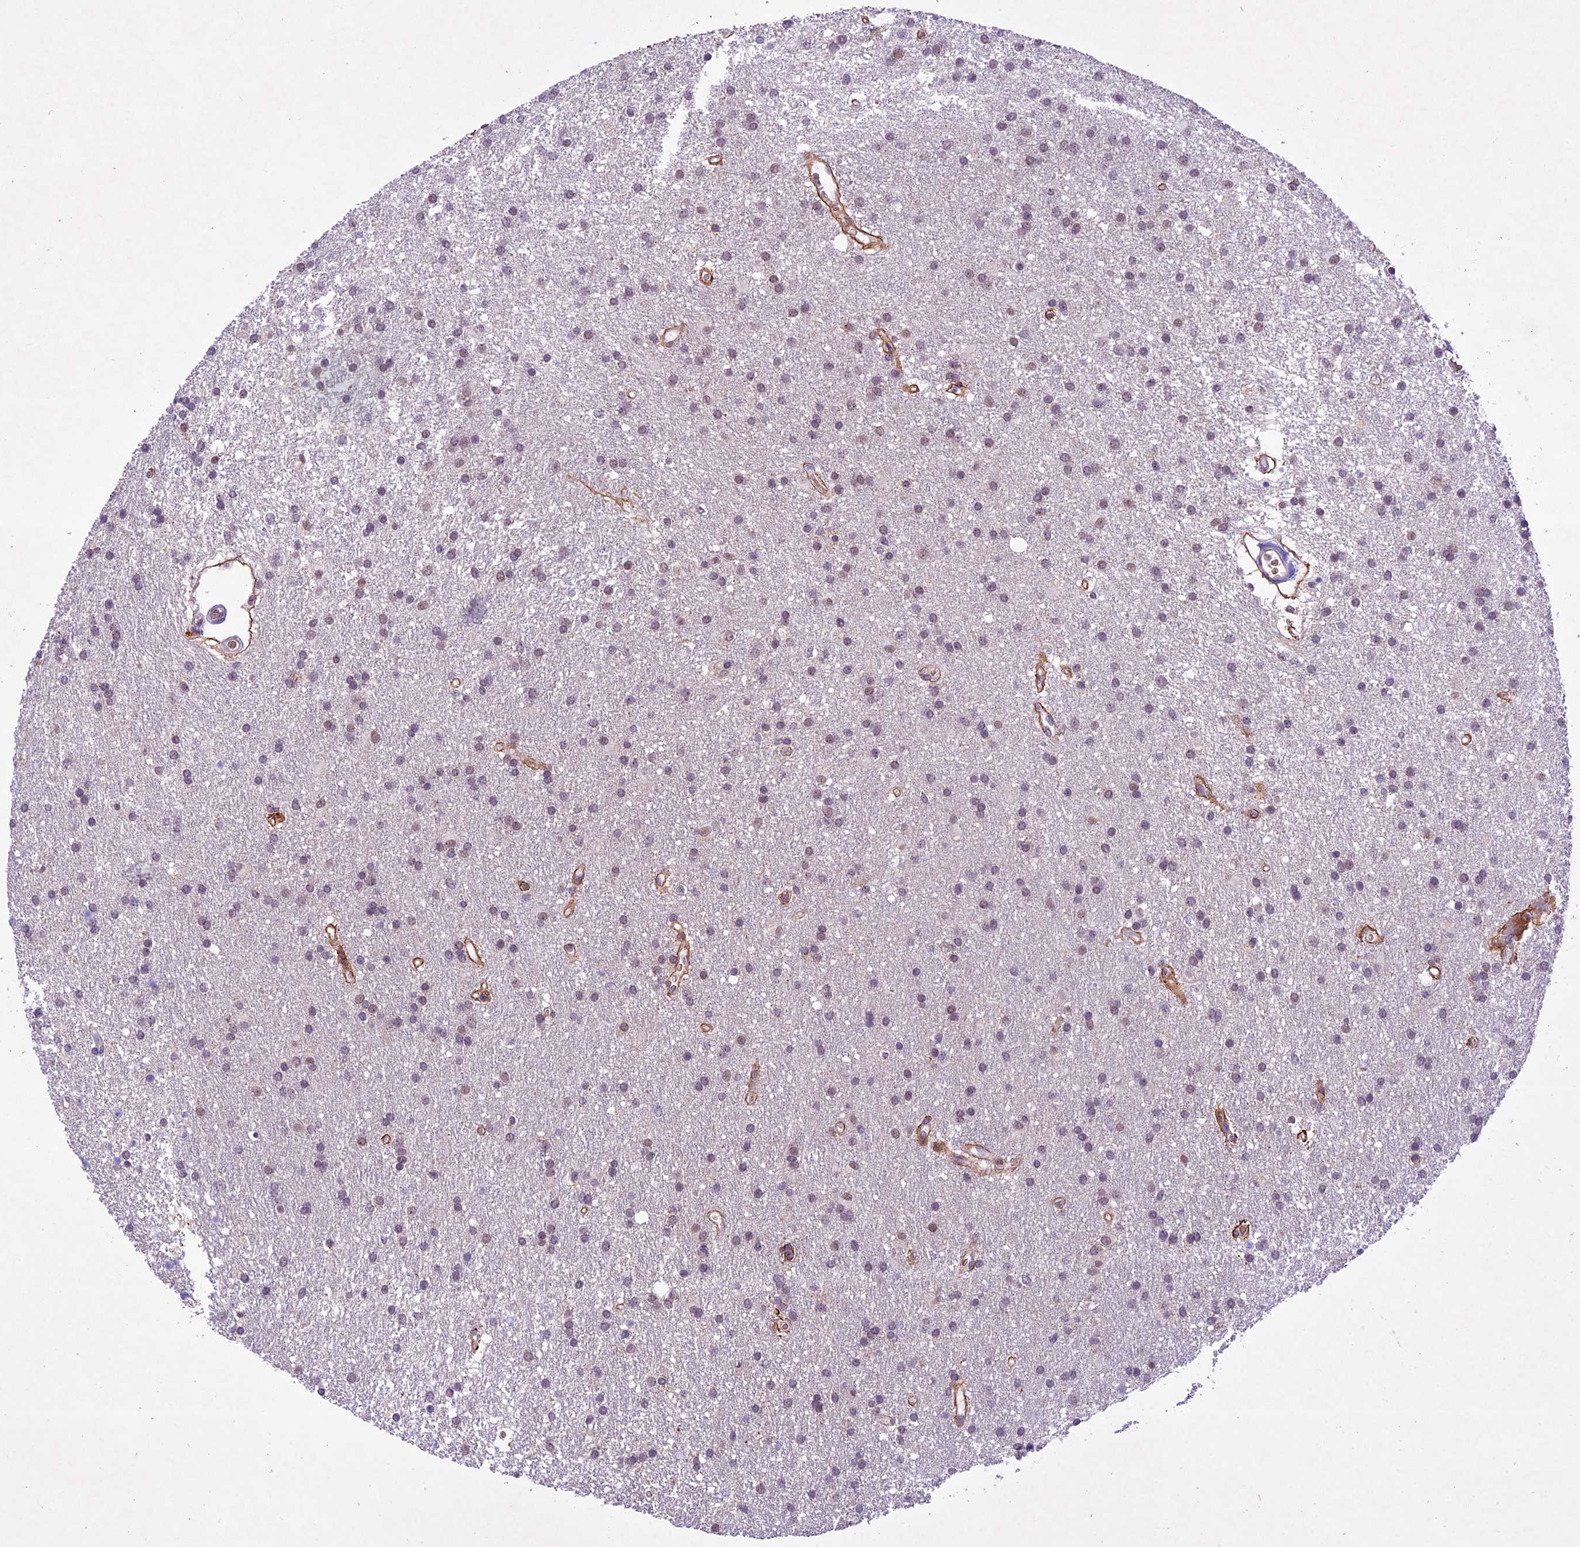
{"staining": {"intensity": "negative", "quantity": "none", "location": "none"}, "tissue": "glioma", "cell_type": "Tumor cells", "image_type": "cancer", "snomed": [{"axis": "morphology", "description": "Glioma, malignant, High grade"}, {"axis": "topography", "description": "Brain"}], "caption": "Protein analysis of high-grade glioma (malignant) shows no significant staining in tumor cells.", "gene": "SHKBP1", "patient": {"sex": "male", "age": 77}}